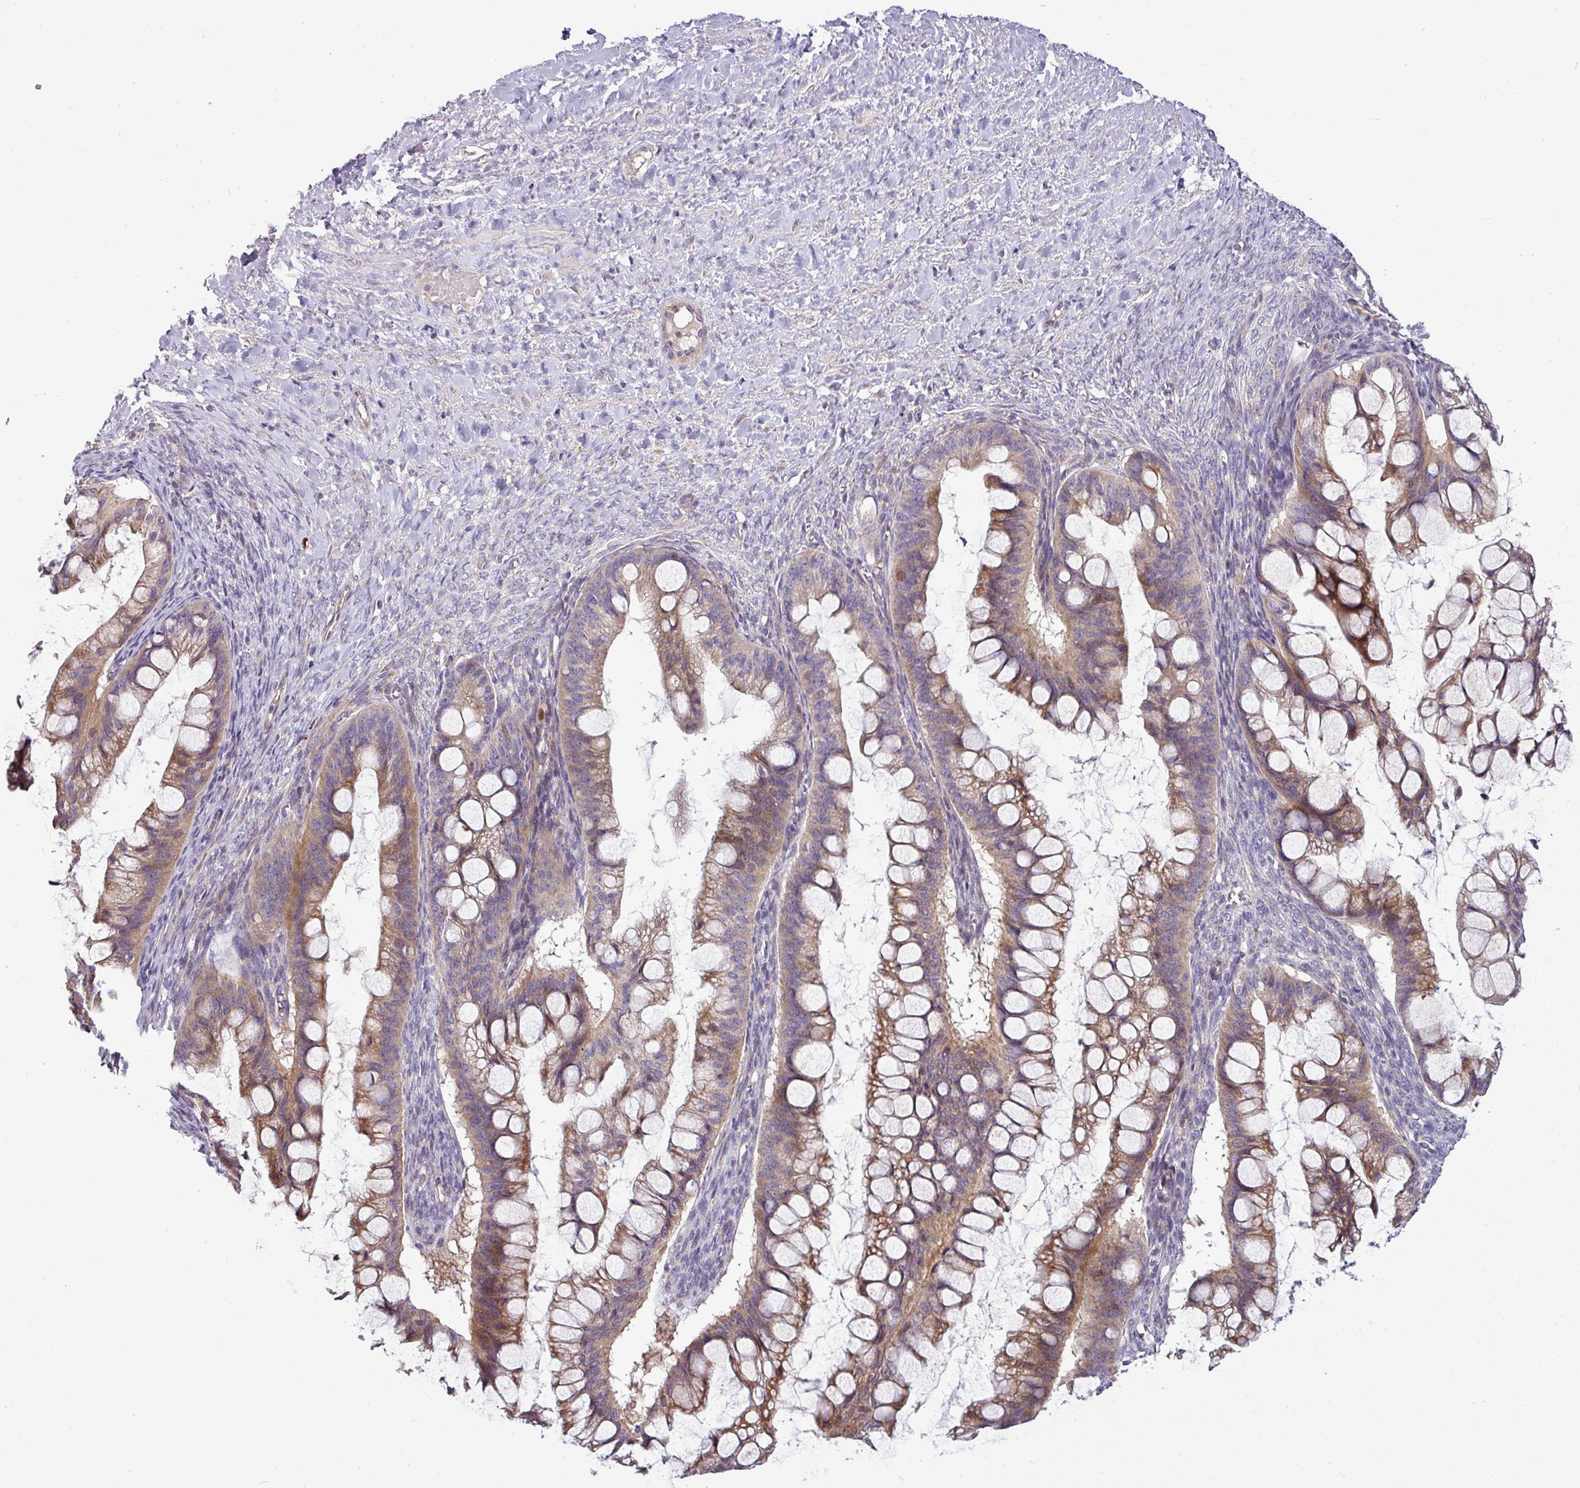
{"staining": {"intensity": "moderate", "quantity": "25%-75%", "location": "cytoplasmic/membranous"}, "tissue": "ovarian cancer", "cell_type": "Tumor cells", "image_type": "cancer", "snomed": [{"axis": "morphology", "description": "Cystadenocarcinoma, mucinous, NOS"}, {"axis": "topography", "description": "Ovary"}], "caption": "Immunohistochemical staining of mucinous cystadenocarcinoma (ovarian) displays medium levels of moderate cytoplasmic/membranous protein positivity in about 25%-75% of tumor cells.", "gene": "GAN", "patient": {"sex": "female", "age": 73}}